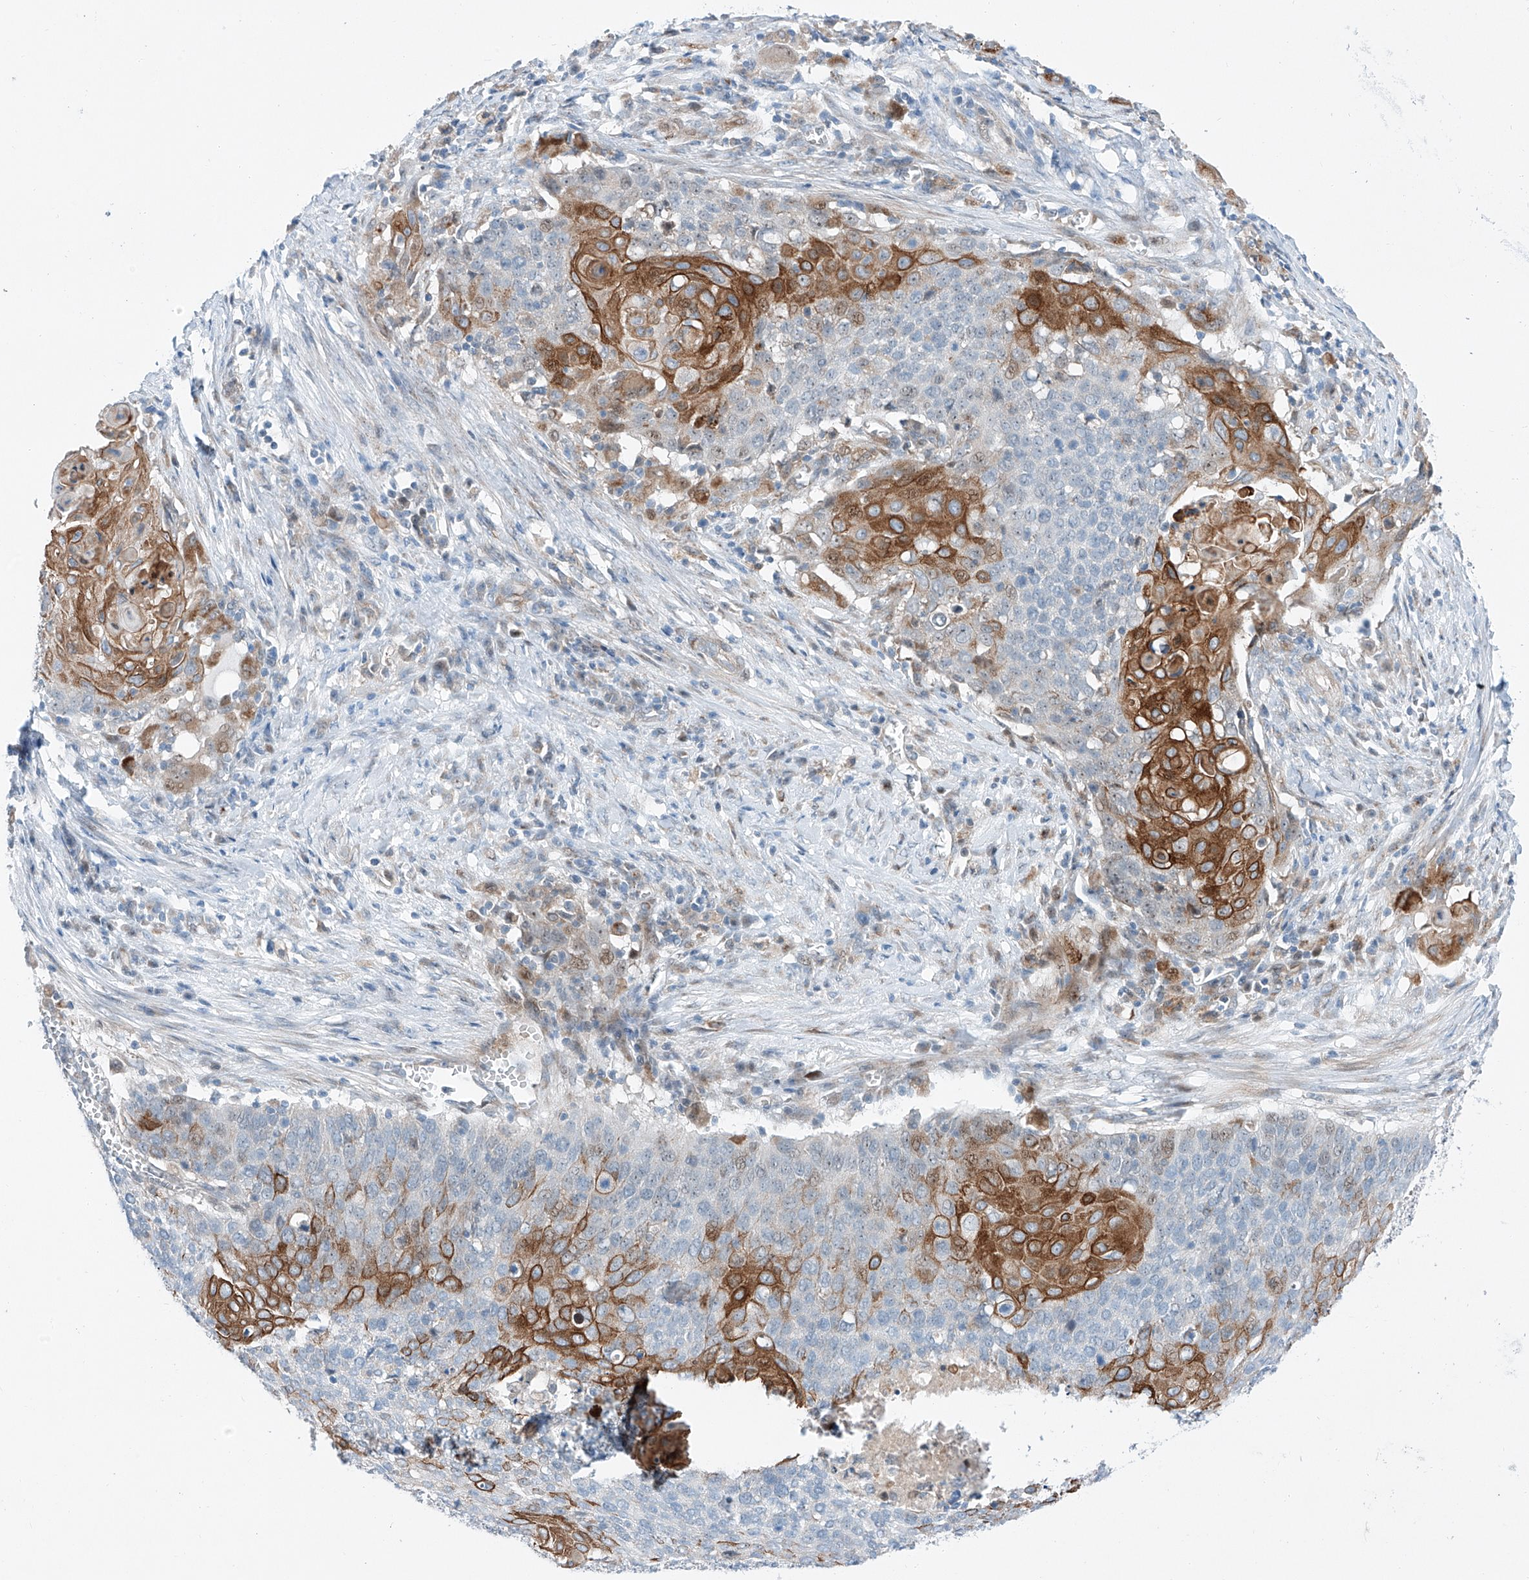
{"staining": {"intensity": "strong", "quantity": "<25%", "location": "cytoplasmic/membranous"}, "tissue": "cervical cancer", "cell_type": "Tumor cells", "image_type": "cancer", "snomed": [{"axis": "morphology", "description": "Squamous cell carcinoma, NOS"}, {"axis": "topography", "description": "Cervix"}], "caption": "Cervical cancer stained for a protein shows strong cytoplasmic/membranous positivity in tumor cells. (IHC, brightfield microscopy, high magnification).", "gene": "CLDND1", "patient": {"sex": "female", "age": 39}}